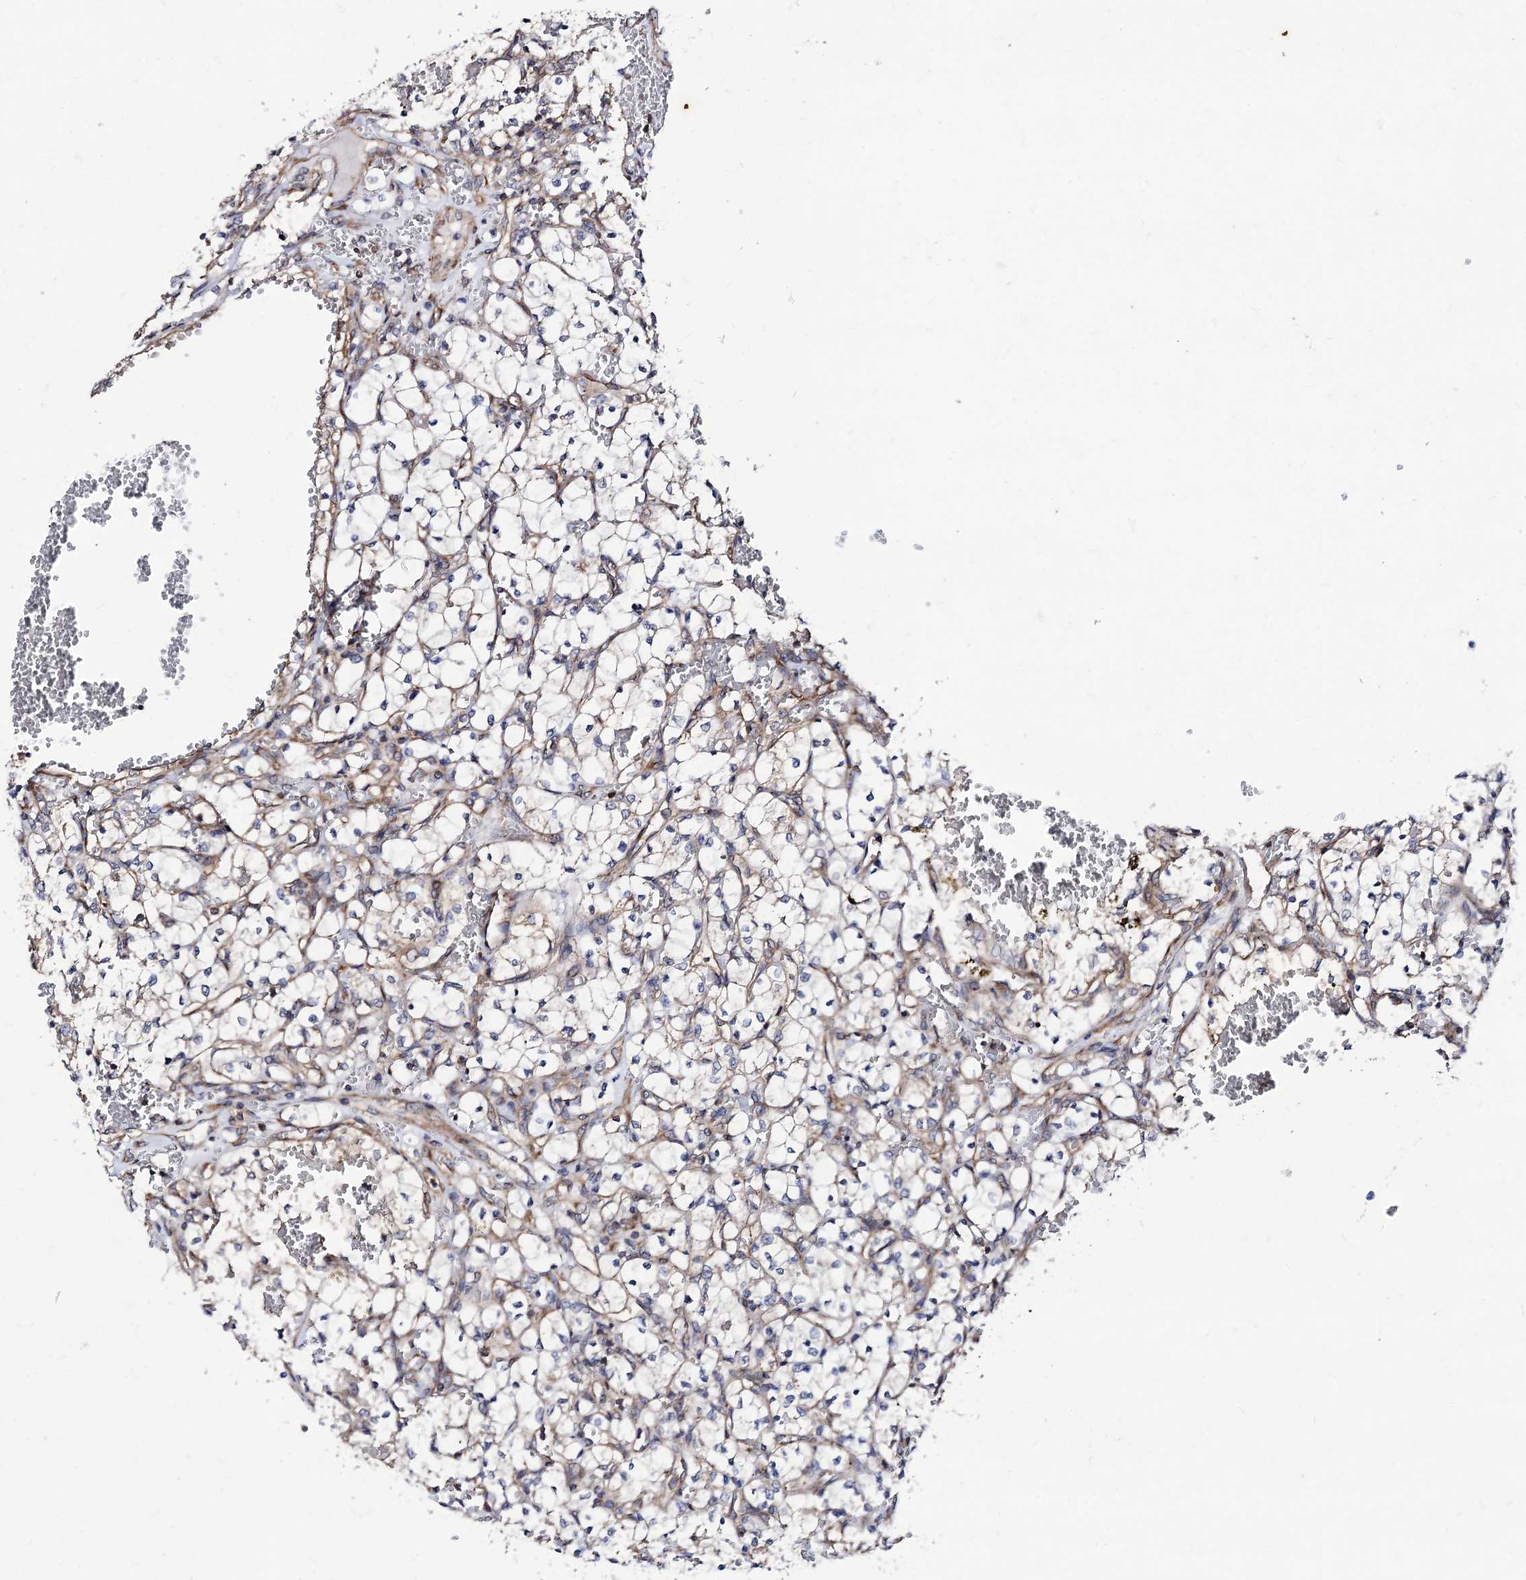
{"staining": {"intensity": "negative", "quantity": "none", "location": "none"}, "tissue": "renal cancer", "cell_type": "Tumor cells", "image_type": "cancer", "snomed": [{"axis": "morphology", "description": "Adenocarcinoma, NOS"}, {"axis": "topography", "description": "Kidney"}], "caption": "Tumor cells show no significant protein expression in renal adenocarcinoma.", "gene": "DYDC1", "patient": {"sex": "female", "age": 69}}